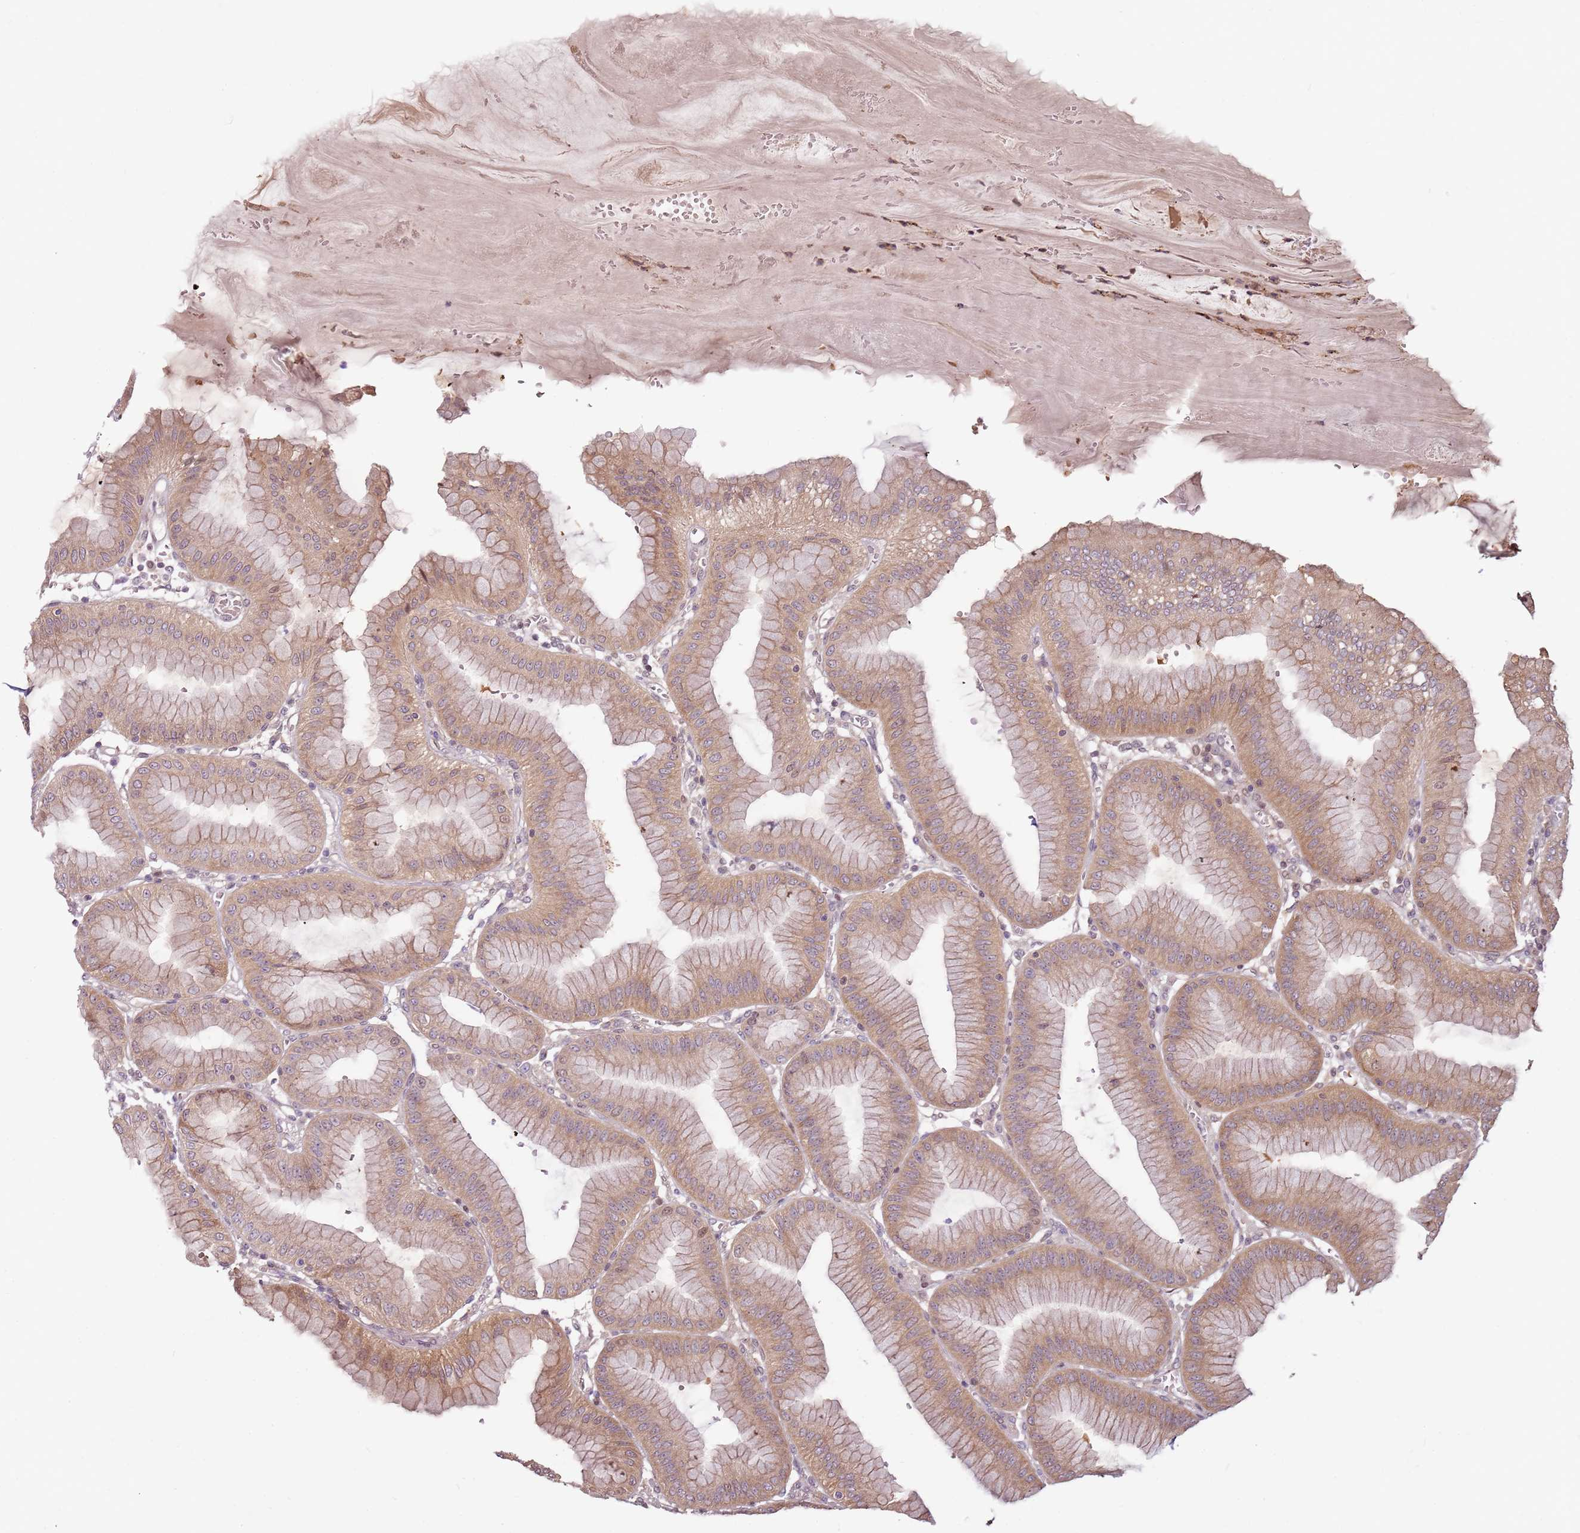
{"staining": {"intensity": "moderate", "quantity": ">75%", "location": "cytoplasmic/membranous,nuclear"}, "tissue": "stomach", "cell_type": "Glandular cells", "image_type": "normal", "snomed": [{"axis": "morphology", "description": "Normal tissue, NOS"}, {"axis": "topography", "description": "Stomach, lower"}], "caption": "Protein staining of benign stomach demonstrates moderate cytoplasmic/membranous,nuclear staining in about >75% of glandular cells. (brown staining indicates protein expression, while blue staining denotes nuclei).", "gene": "GSTO2", "patient": {"sex": "male", "age": 71}}